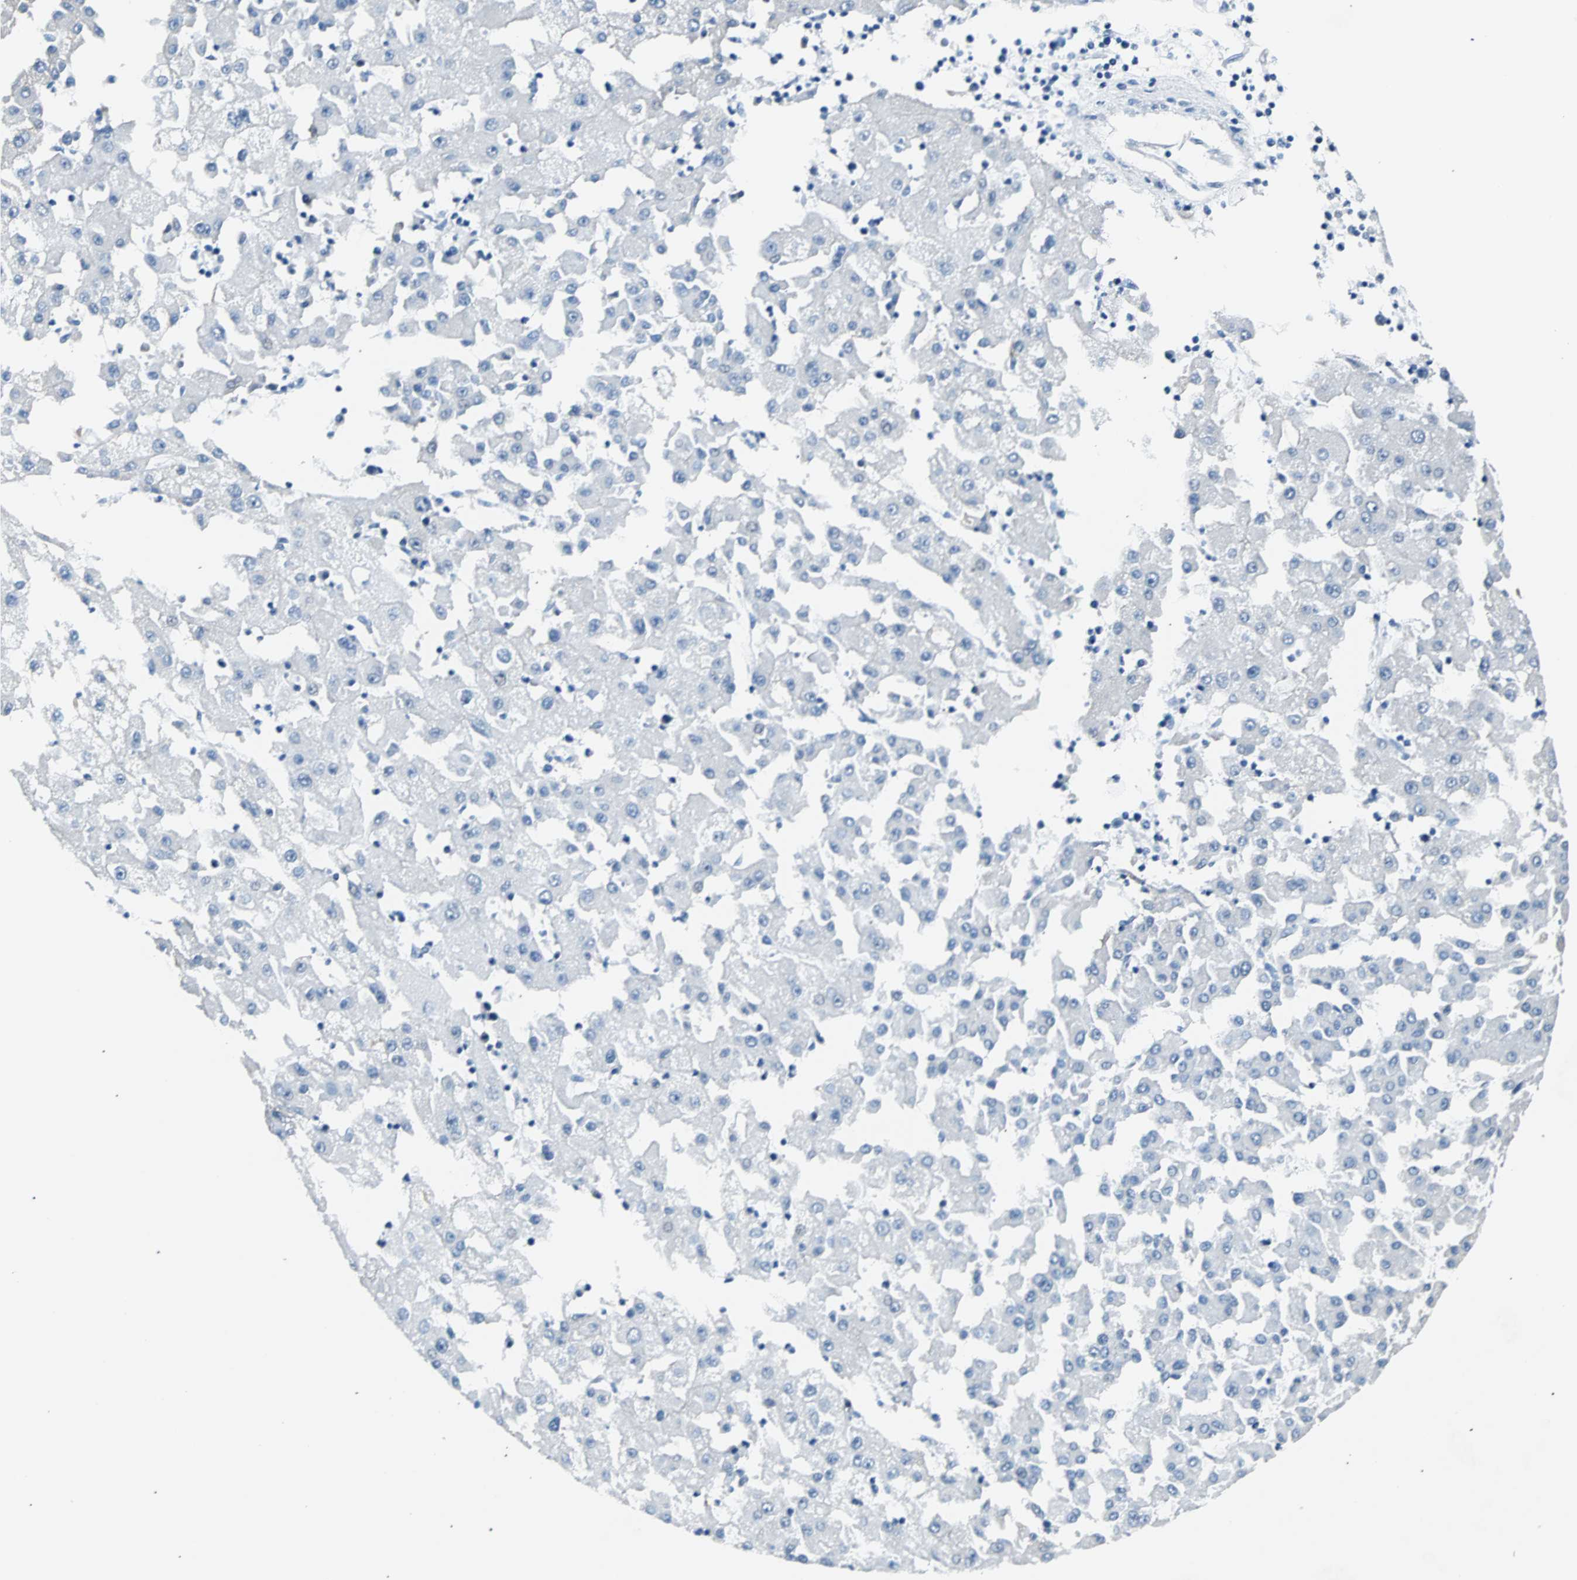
{"staining": {"intensity": "negative", "quantity": "none", "location": "none"}, "tissue": "liver cancer", "cell_type": "Tumor cells", "image_type": "cancer", "snomed": [{"axis": "morphology", "description": "Carcinoma, Hepatocellular, NOS"}, {"axis": "topography", "description": "Liver"}], "caption": "A histopathology image of liver cancer (hepatocellular carcinoma) stained for a protein displays no brown staining in tumor cells.", "gene": "USP28", "patient": {"sex": "male", "age": 72}}